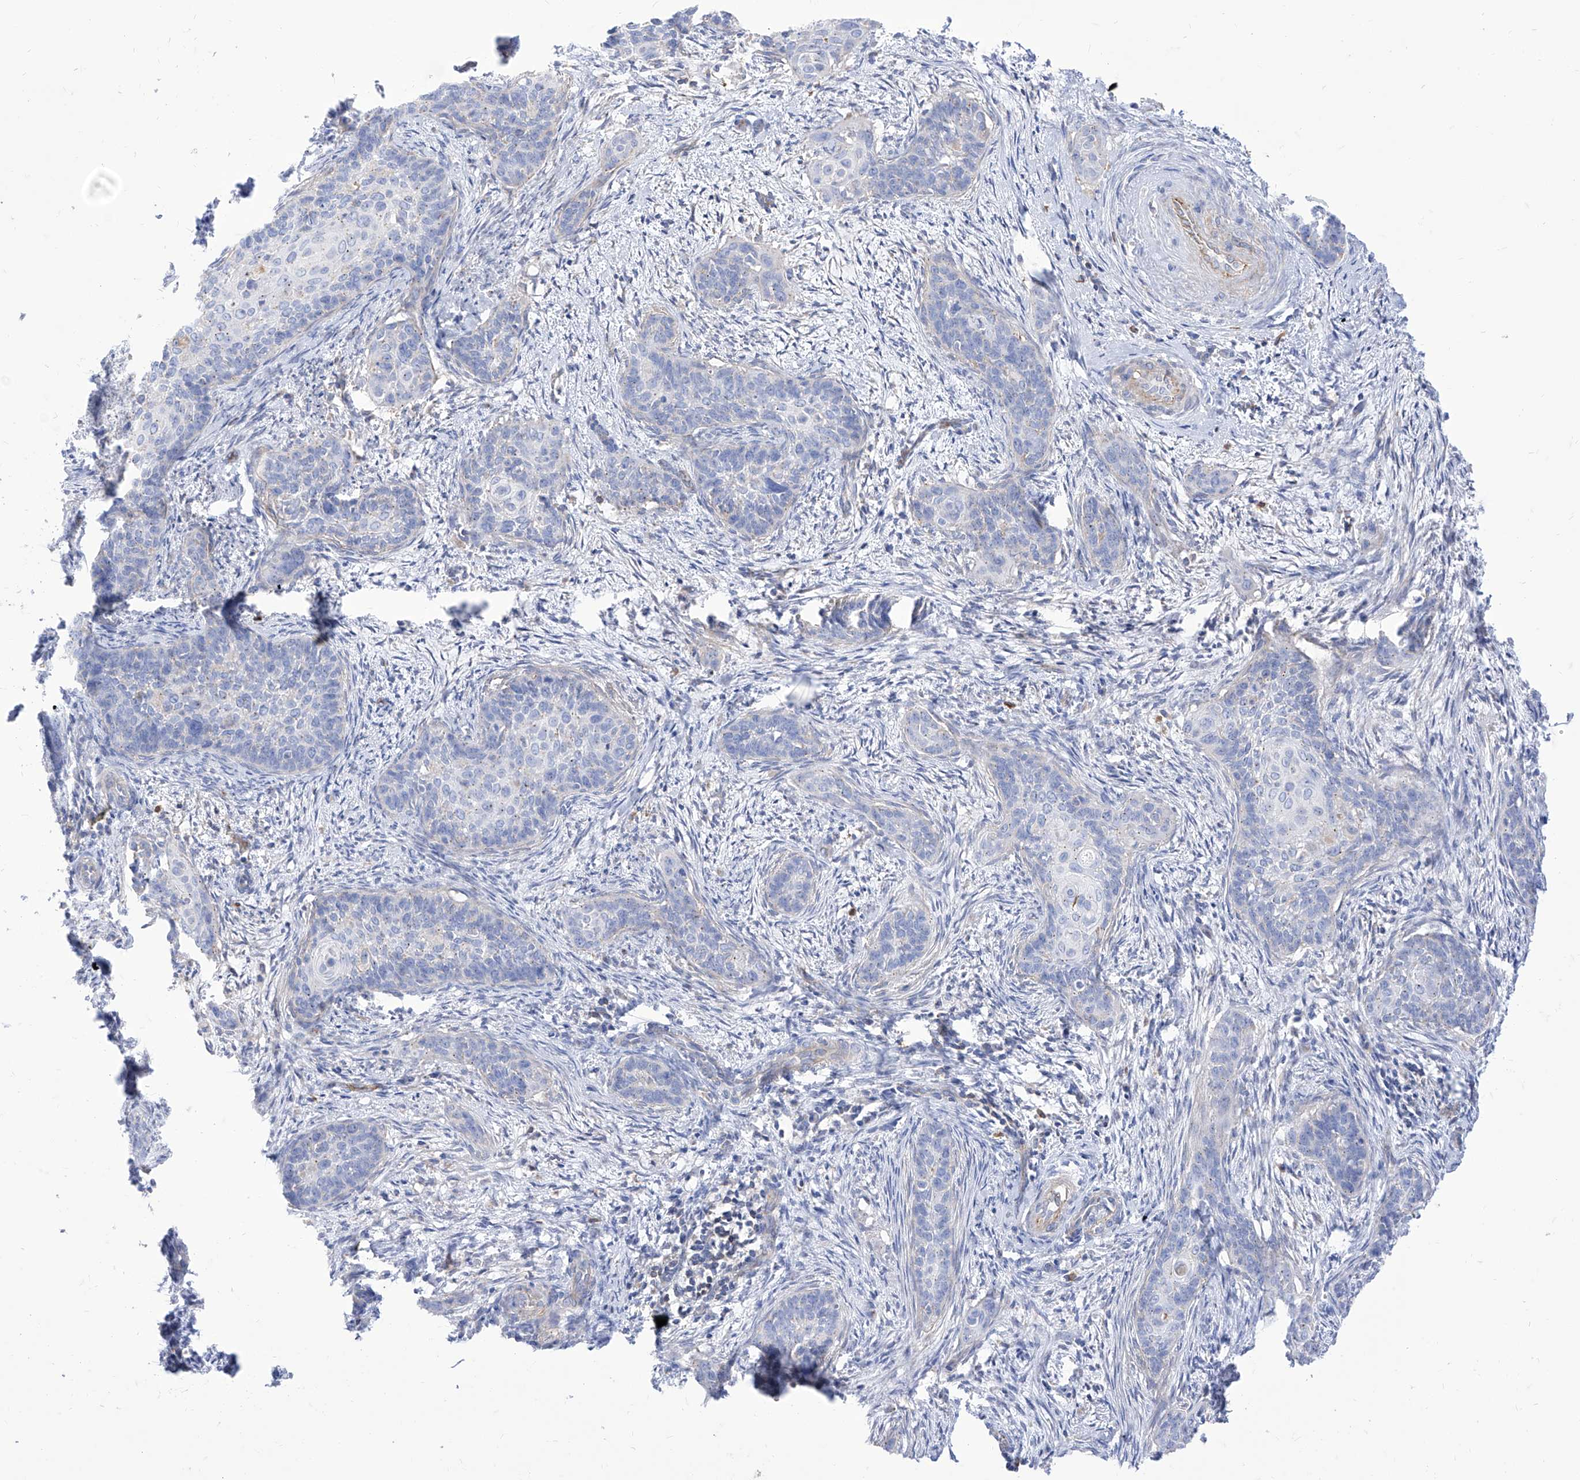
{"staining": {"intensity": "negative", "quantity": "none", "location": "none"}, "tissue": "cervical cancer", "cell_type": "Tumor cells", "image_type": "cancer", "snomed": [{"axis": "morphology", "description": "Squamous cell carcinoma, NOS"}, {"axis": "topography", "description": "Cervix"}], "caption": "IHC image of human squamous cell carcinoma (cervical) stained for a protein (brown), which shows no positivity in tumor cells.", "gene": "C1orf74", "patient": {"sex": "female", "age": 33}}